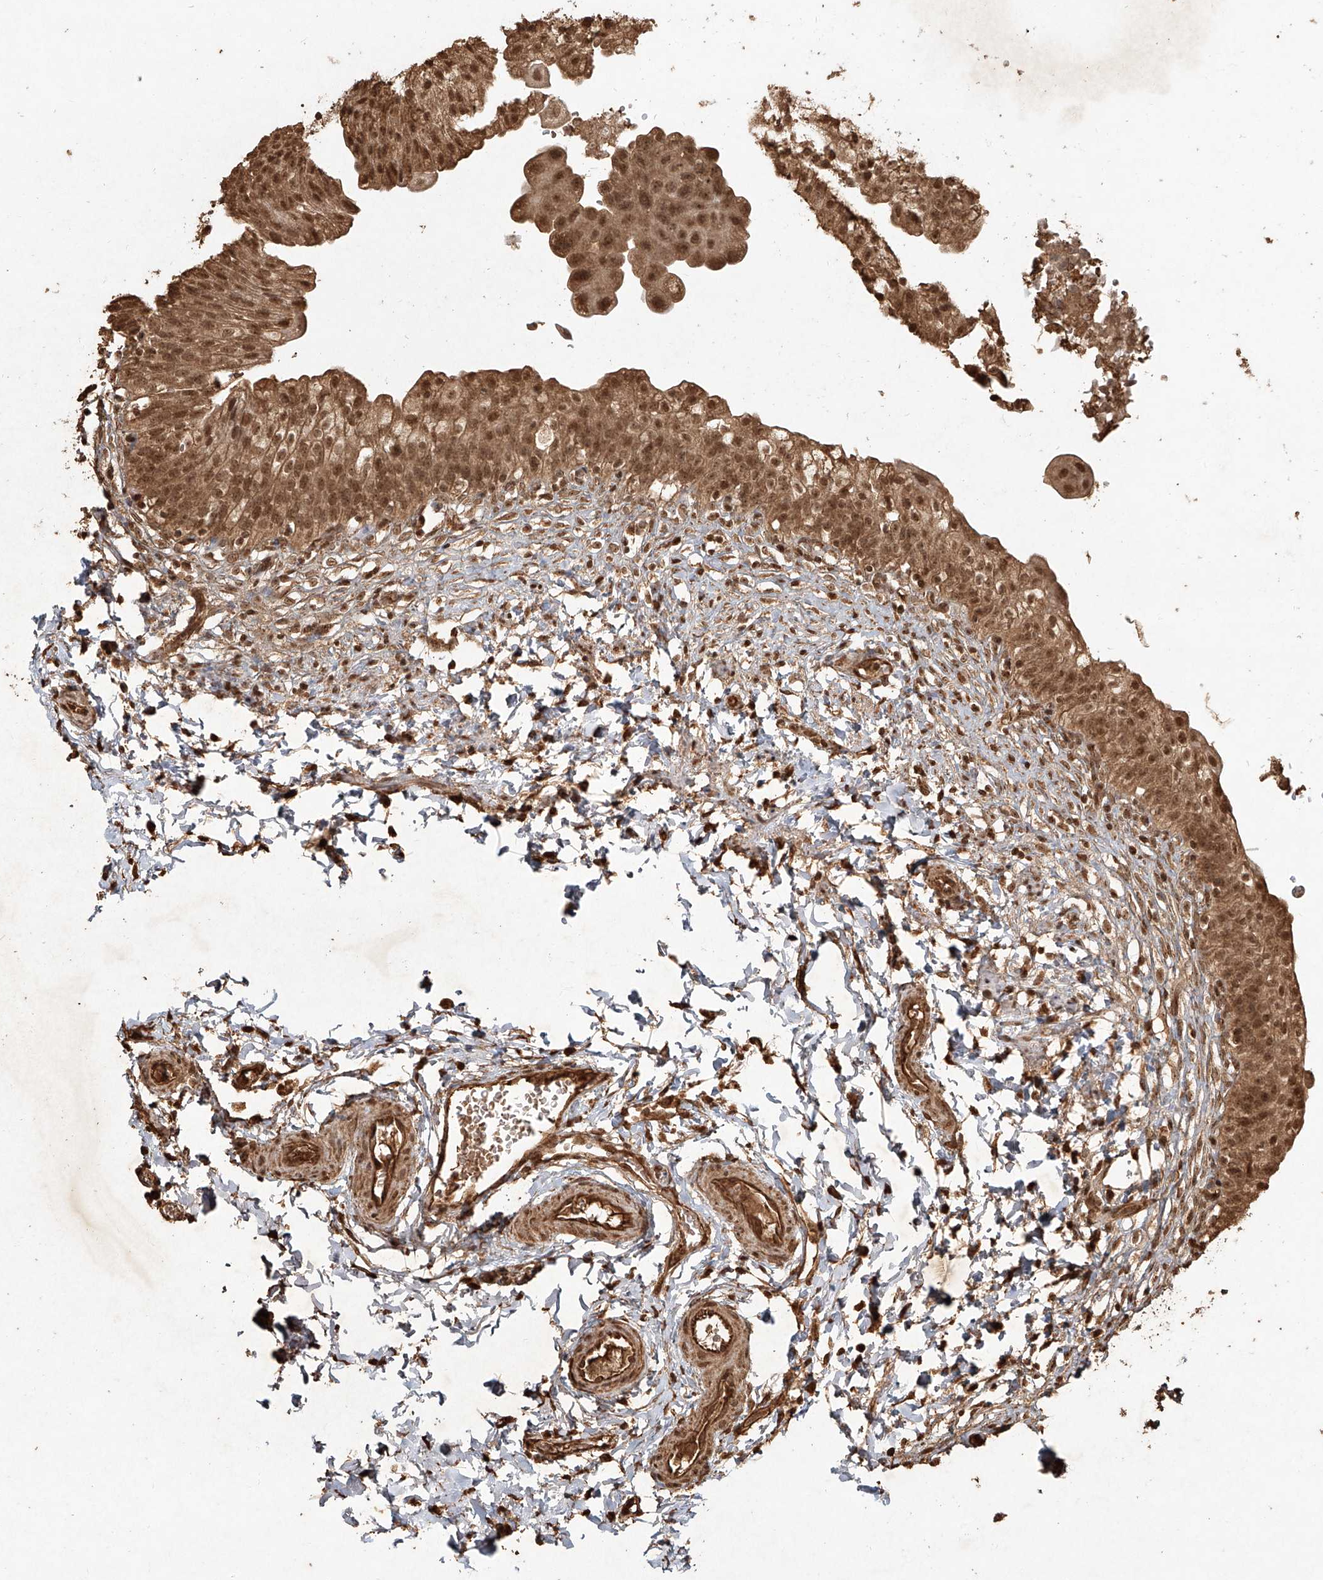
{"staining": {"intensity": "strong", "quantity": ">75%", "location": "cytoplasmic/membranous,nuclear"}, "tissue": "urinary bladder", "cell_type": "Urothelial cells", "image_type": "normal", "snomed": [{"axis": "morphology", "description": "Normal tissue, NOS"}, {"axis": "topography", "description": "Urinary bladder"}], "caption": "Immunohistochemistry (IHC) of unremarkable human urinary bladder reveals high levels of strong cytoplasmic/membranous,nuclear expression in about >75% of urothelial cells.", "gene": "UBE2K", "patient": {"sex": "male", "age": 55}}